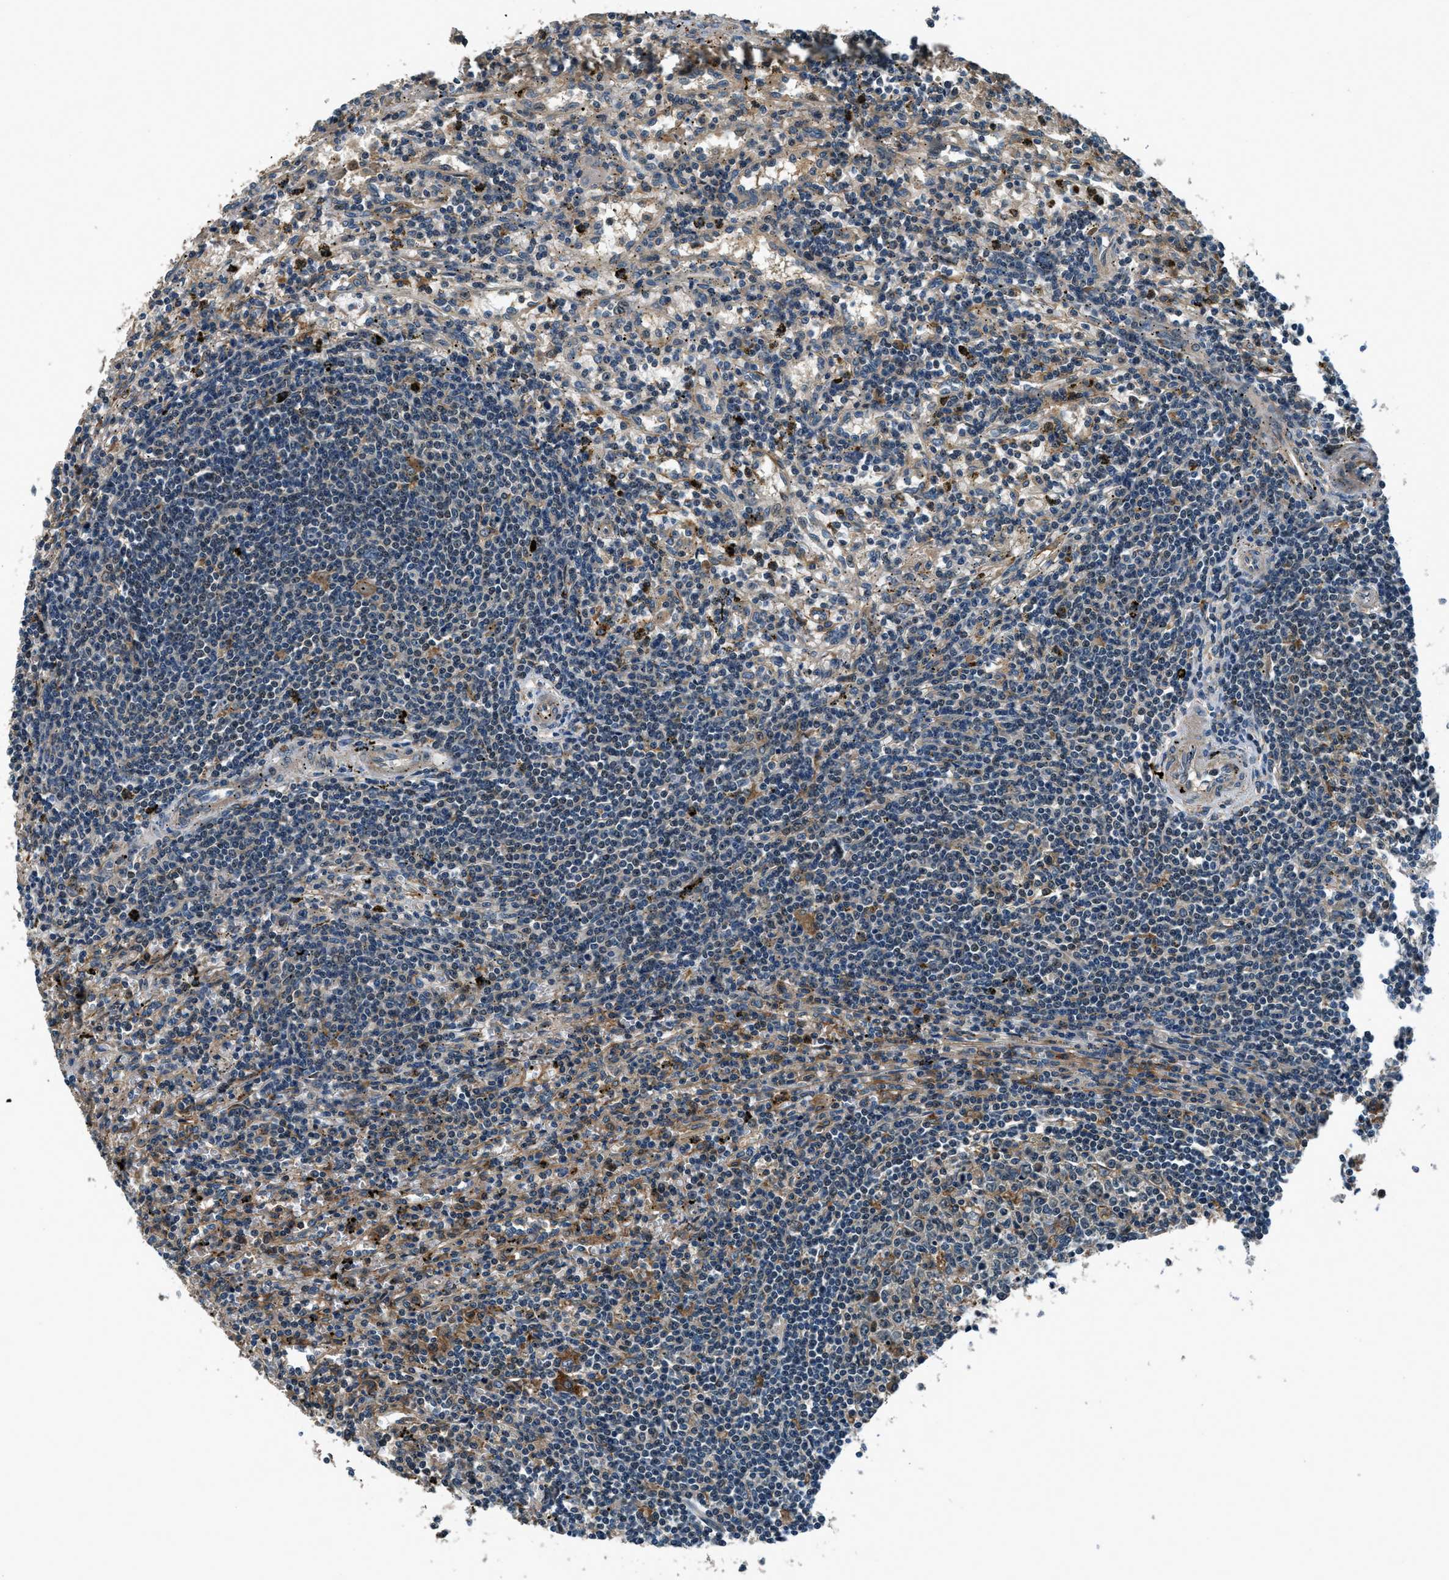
{"staining": {"intensity": "negative", "quantity": "none", "location": "none"}, "tissue": "lymphoma", "cell_type": "Tumor cells", "image_type": "cancer", "snomed": [{"axis": "morphology", "description": "Malignant lymphoma, non-Hodgkin's type, Low grade"}, {"axis": "topography", "description": "Spleen"}], "caption": "IHC of human malignant lymphoma, non-Hodgkin's type (low-grade) exhibits no expression in tumor cells.", "gene": "ARHGEF11", "patient": {"sex": "male", "age": 76}}